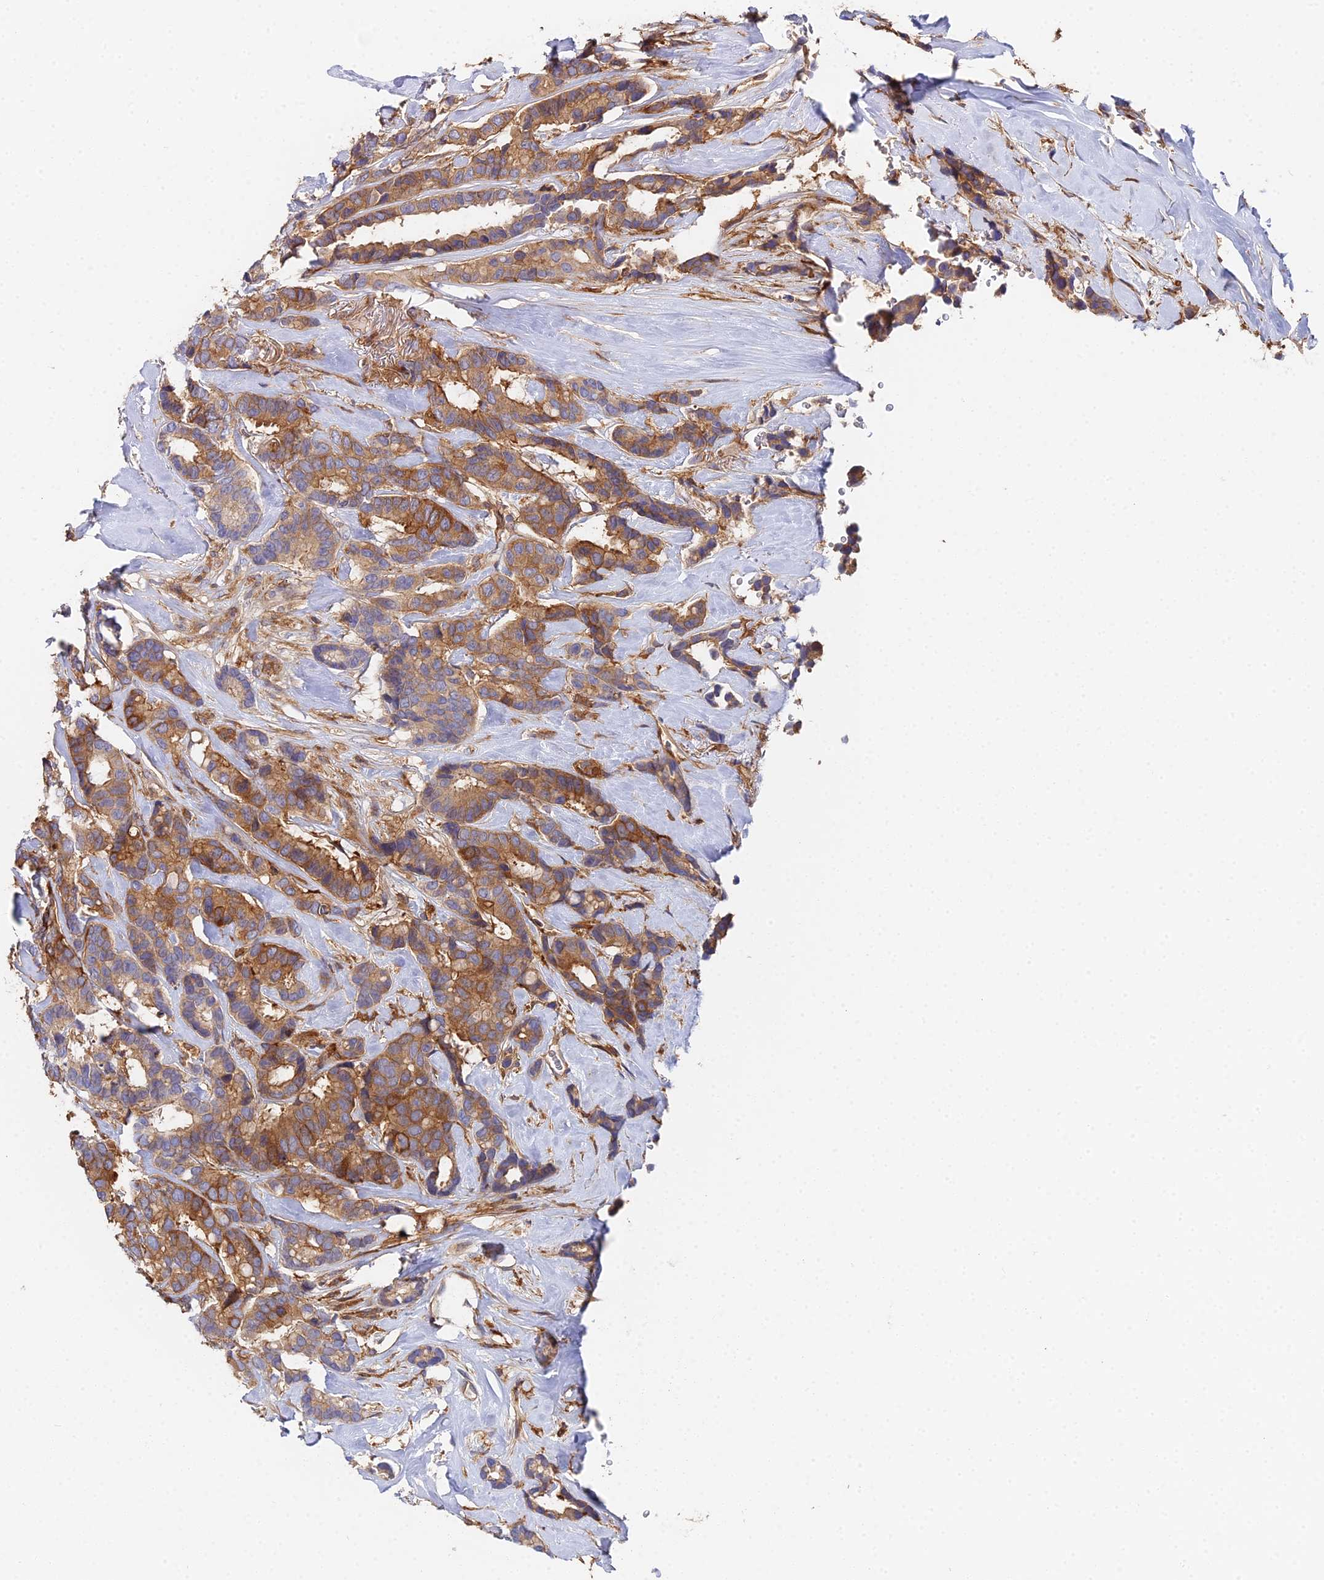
{"staining": {"intensity": "moderate", "quantity": ">75%", "location": "cytoplasmic/membranous"}, "tissue": "breast cancer", "cell_type": "Tumor cells", "image_type": "cancer", "snomed": [{"axis": "morphology", "description": "Duct carcinoma"}, {"axis": "topography", "description": "Breast"}], "caption": "DAB immunohistochemical staining of human breast cancer exhibits moderate cytoplasmic/membranous protein positivity in approximately >75% of tumor cells. Ihc stains the protein in brown and the nuclei are stained blue.", "gene": "GNG5B", "patient": {"sex": "female", "age": 87}}